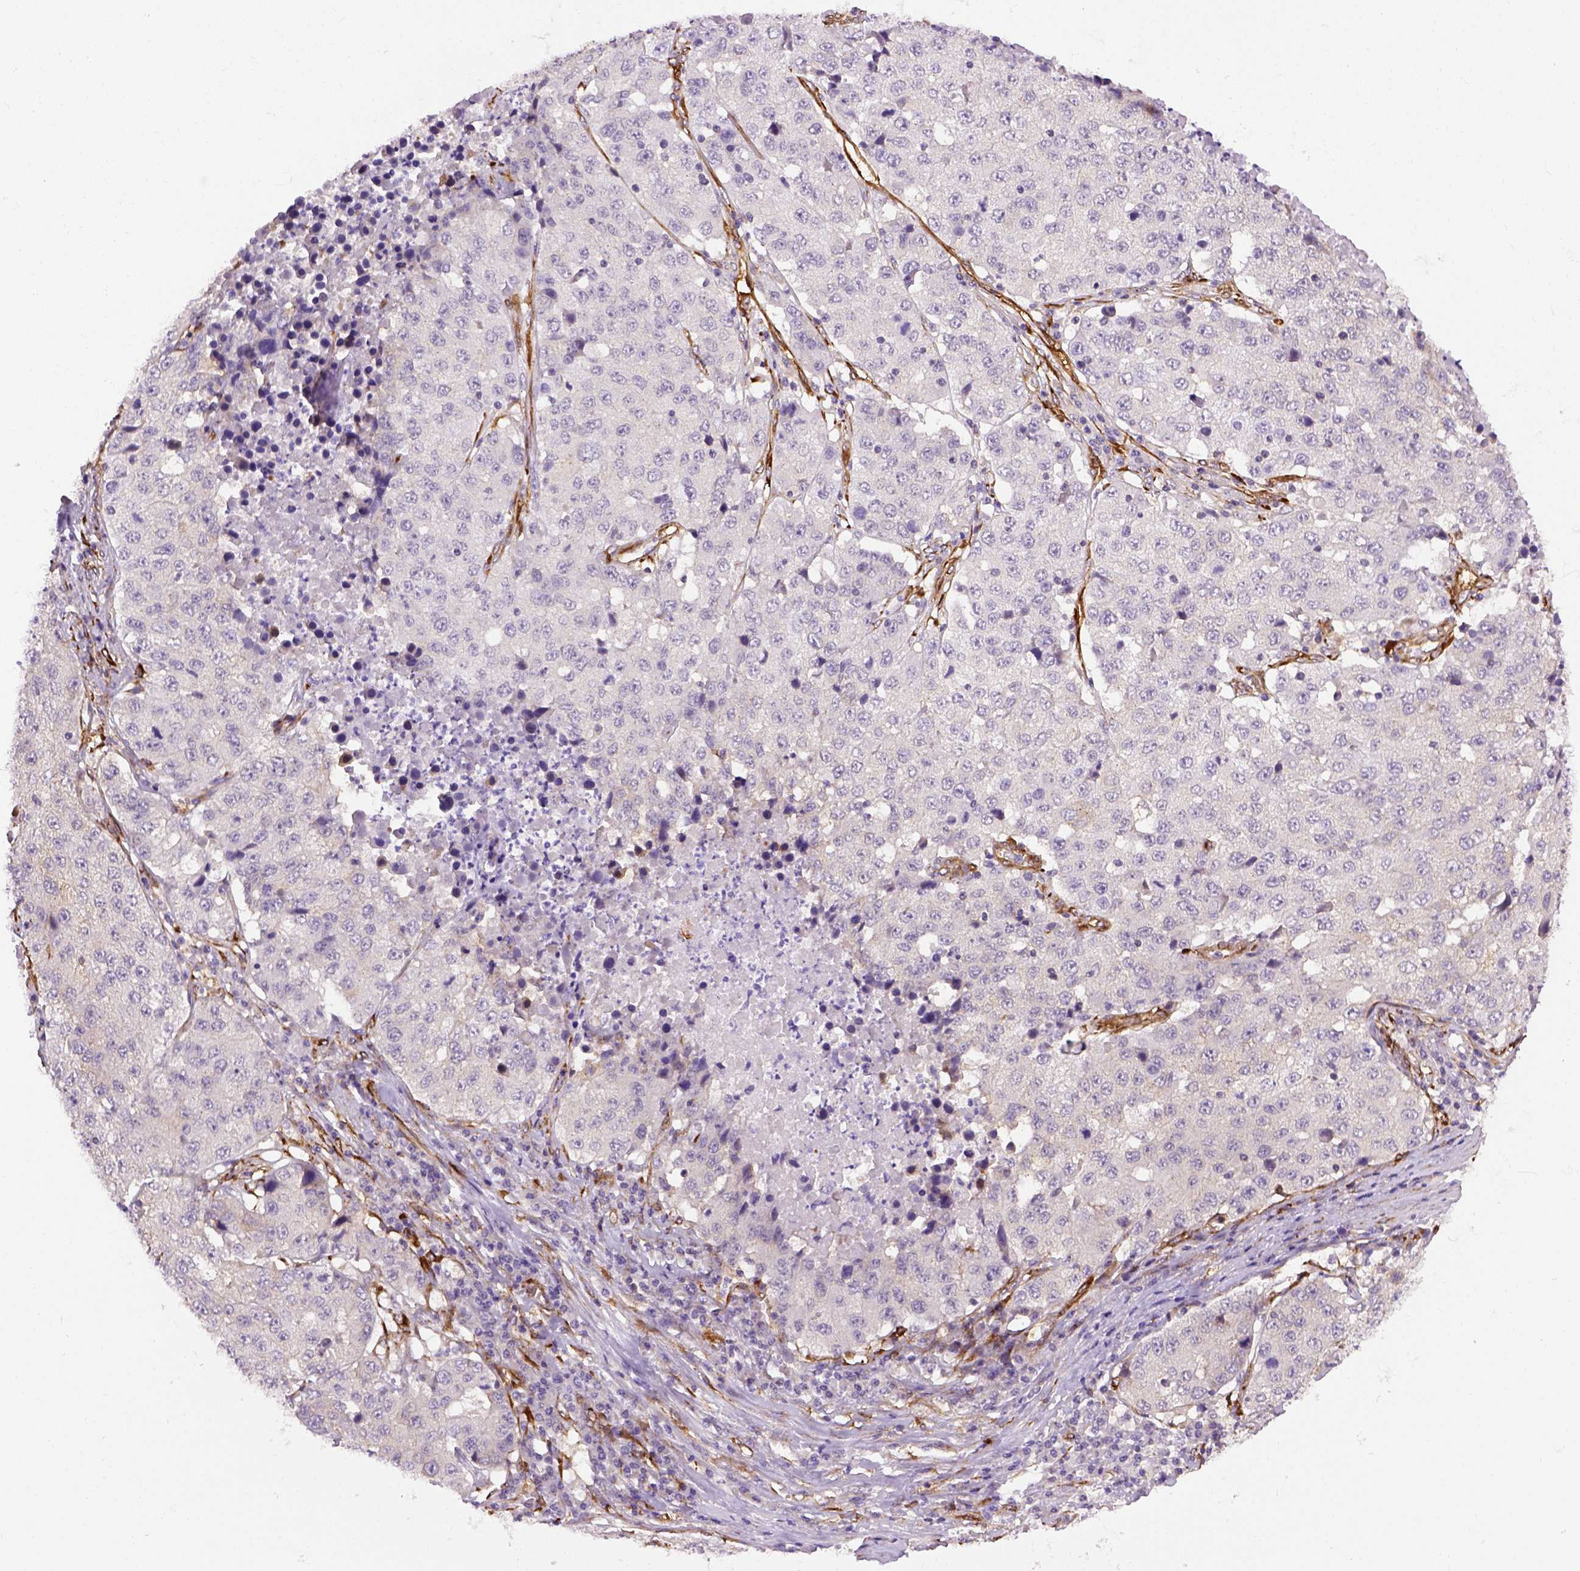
{"staining": {"intensity": "negative", "quantity": "none", "location": "none"}, "tissue": "stomach cancer", "cell_type": "Tumor cells", "image_type": "cancer", "snomed": [{"axis": "morphology", "description": "Adenocarcinoma, NOS"}, {"axis": "topography", "description": "Stomach"}], "caption": "Stomach cancer (adenocarcinoma) was stained to show a protein in brown. There is no significant expression in tumor cells.", "gene": "KAZN", "patient": {"sex": "male", "age": 71}}